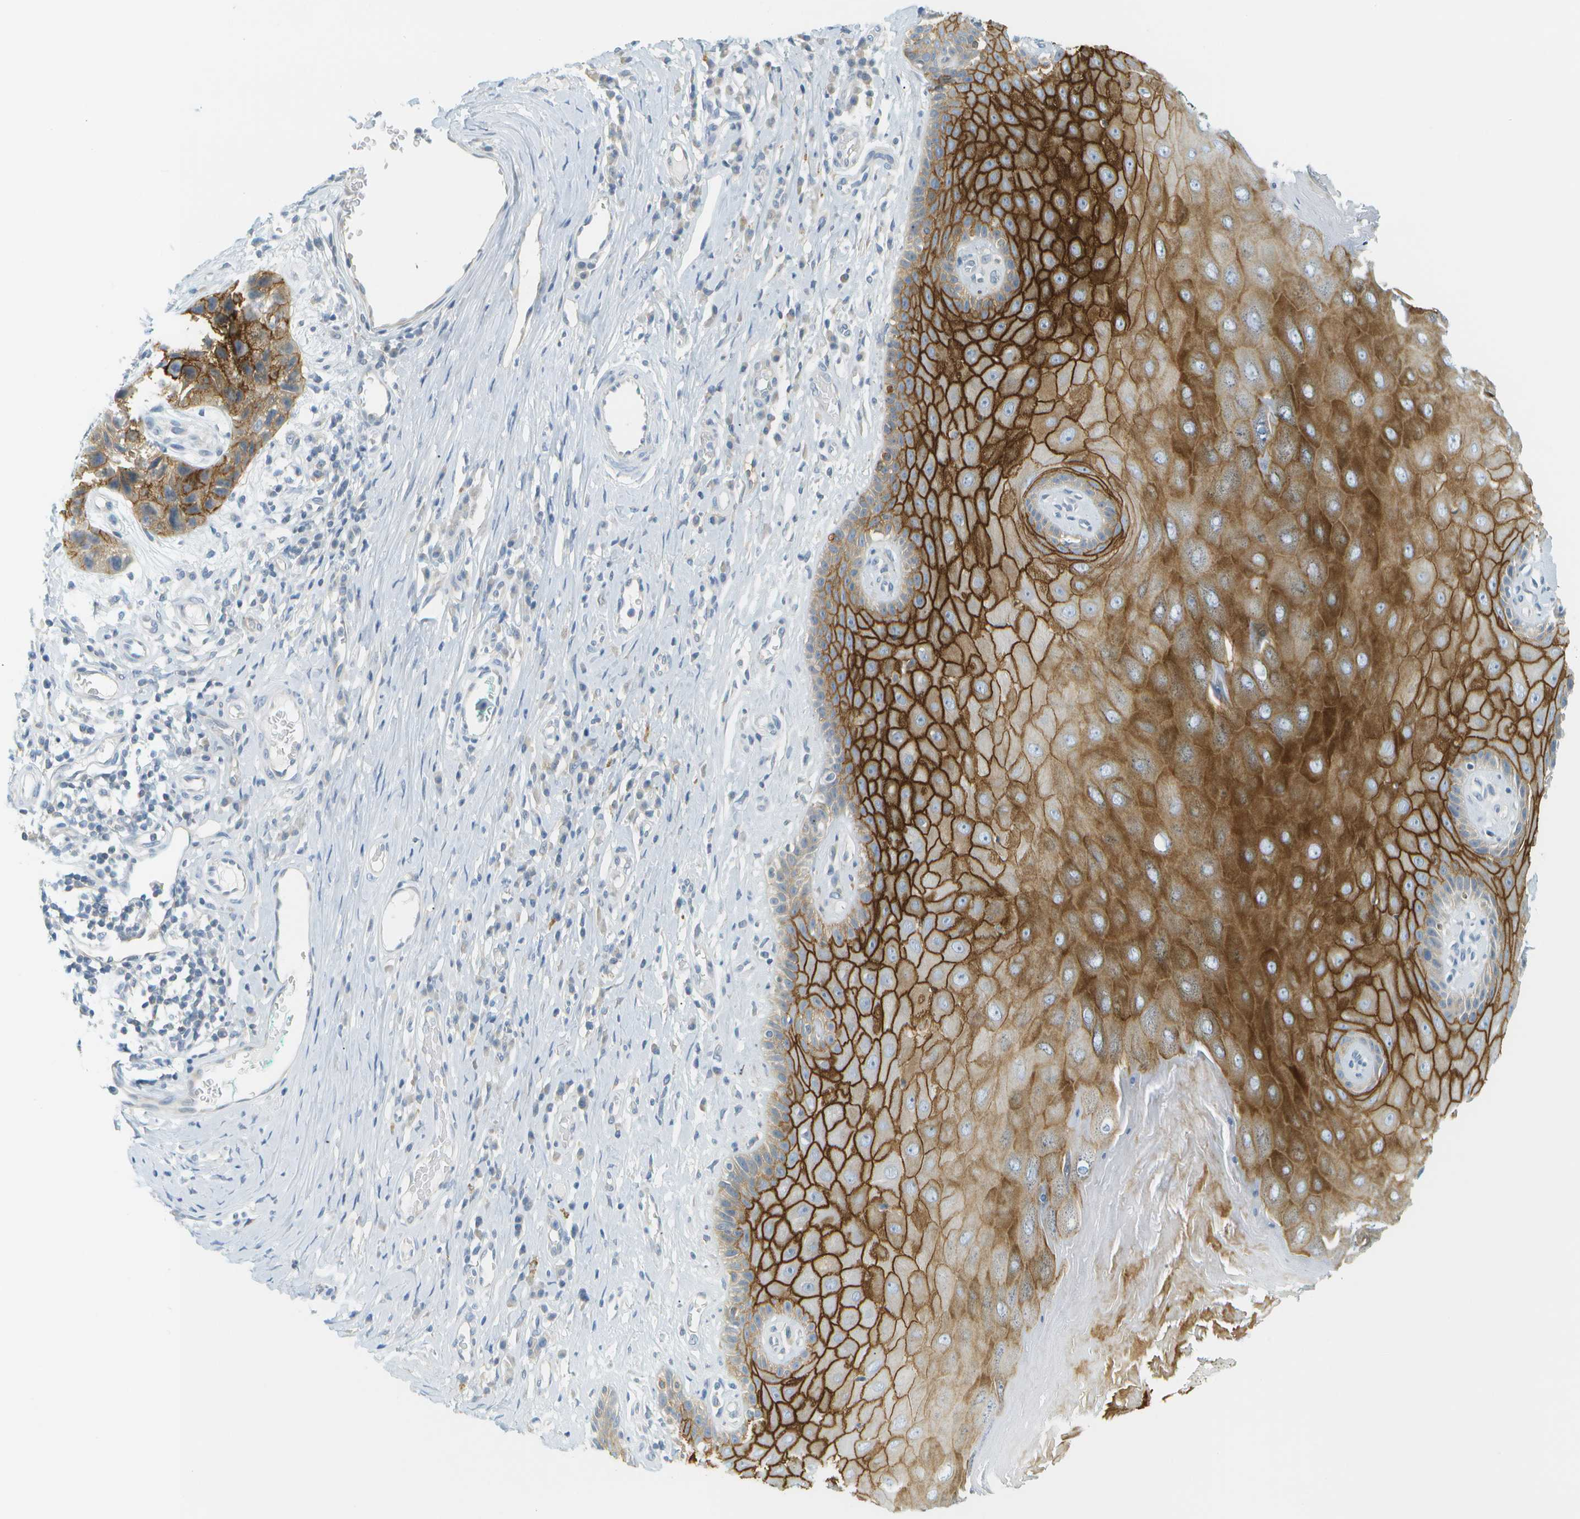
{"staining": {"intensity": "strong", "quantity": ">75%", "location": "cytoplasmic/membranous"}, "tissue": "skin", "cell_type": "Epidermal cells", "image_type": "normal", "snomed": [{"axis": "morphology", "description": "Normal tissue, NOS"}, {"axis": "topography", "description": "Vulva"}], "caption": "Benign skin demonstrates strong cytoplasmic/membranous staining in about >75% of epidermal cells.", "gene": "SMYD5", "patient": {"sex": "female", "age": 73}}